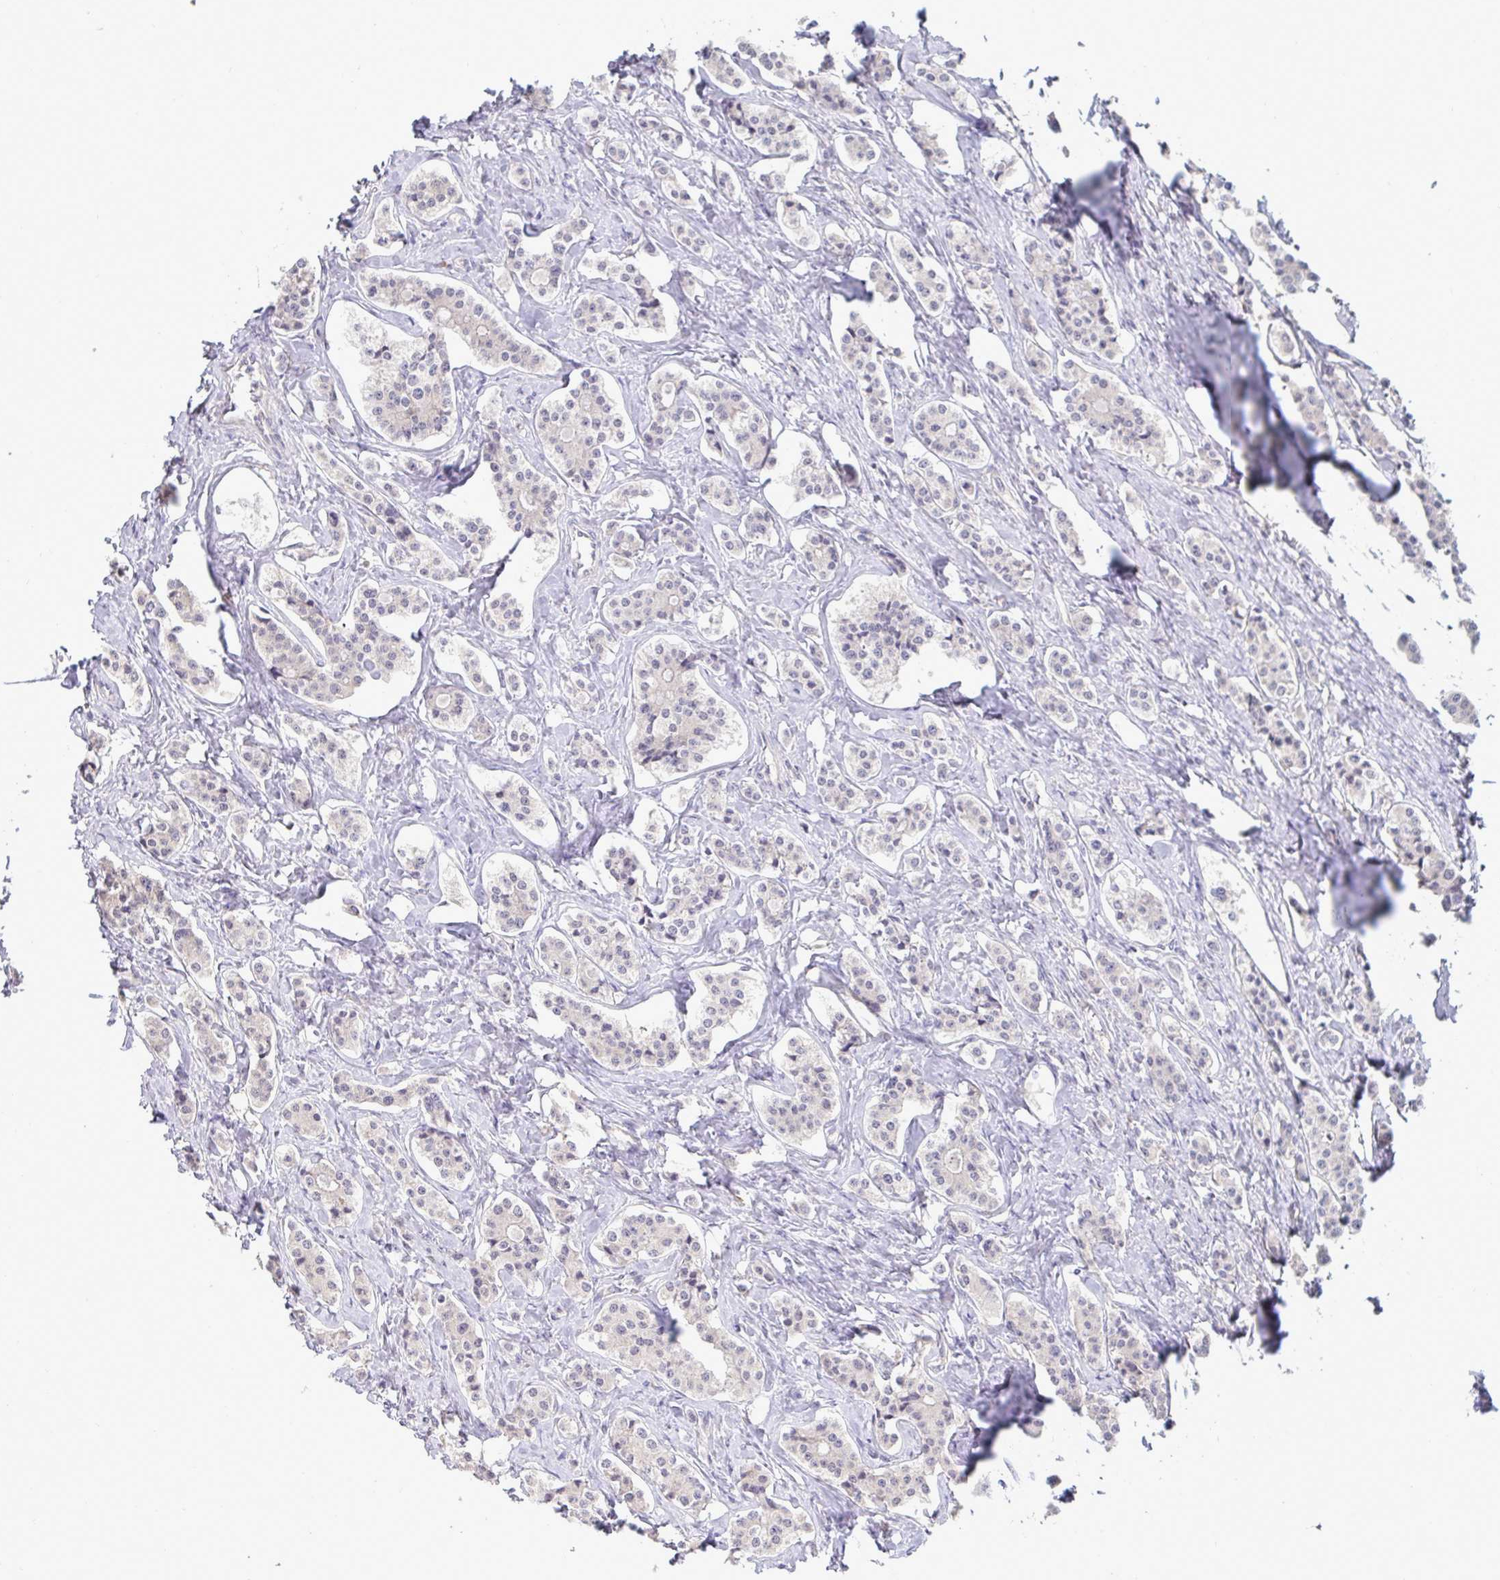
{"staining": {"intensity": "negative", "quantity": "none", "location": "none"}, "tissue": "carcinoid", "cell_type": "Tumor cells", "image_type": "cancer", "snomed": [{"axis": "morphology", "description": "Carcinoid, malignant, NOS"}, {"axis": "topography", "description": "Small intestine"}], "caption": "Human malignant carcinoid stained for a protein using immunohistochemistry demonstrates no positivity in tumor cells.", "gene": "TMEM41A", "patient": {"sex": "male", "age": 63}}